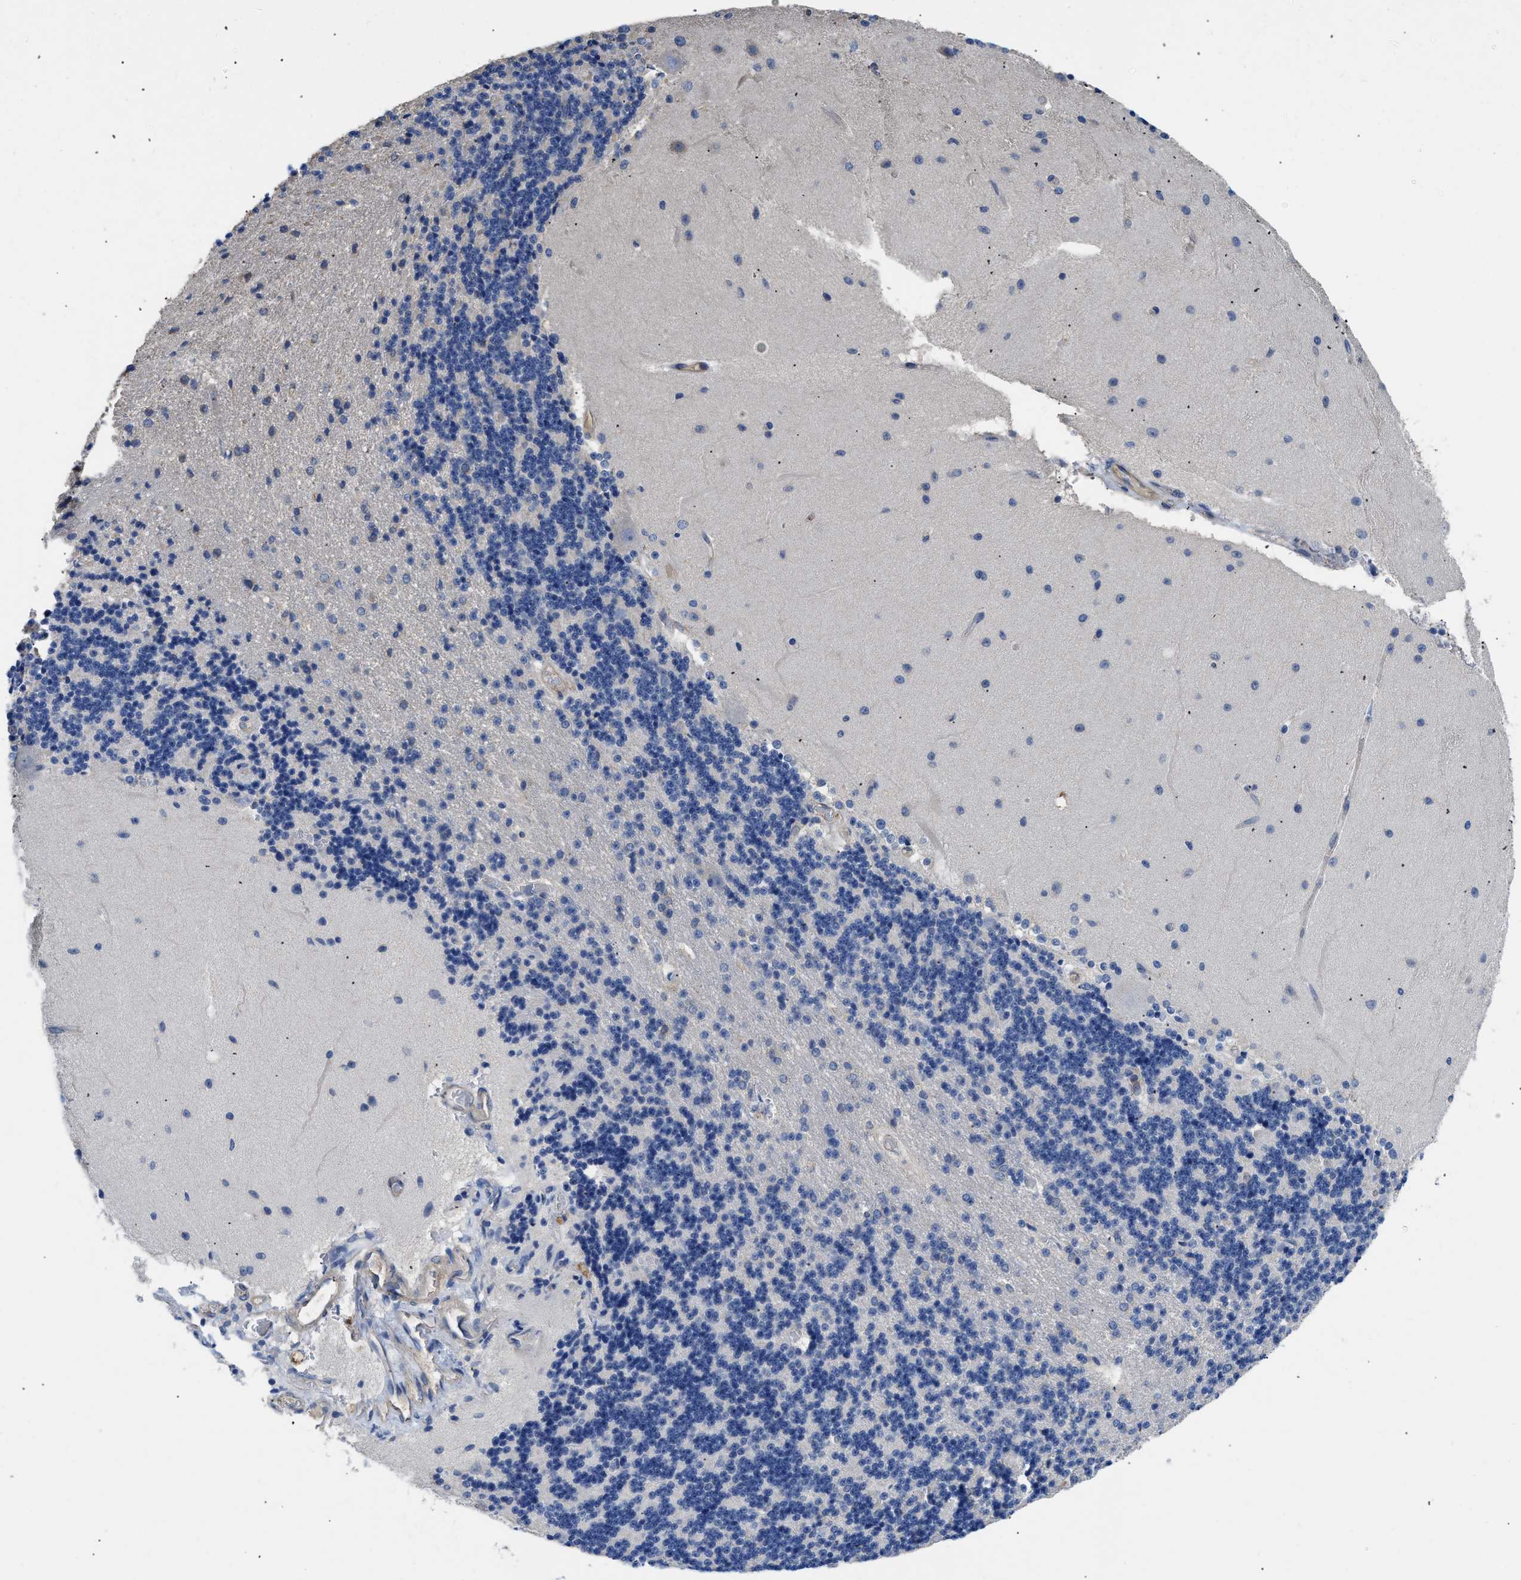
{"staining": {"intensity": "negative", "quantity": "none", "location": "none"}, "tissue": "cerebellum", "cell_type": "Cells in granular layer", "image_type": "normal", "snomed": [{"axis": "morphology", "description": "Normal tissue, NOS"}, {"axis": "topography", "description": "Cerebellum"}], "caption": "This is an immunohistochemistry (IHC) histopathology image of benign human cerebellum. There is no positivity in cells in granular layer.", "gene": "USP4", "patient": {"sex": "female", "age": 54}}